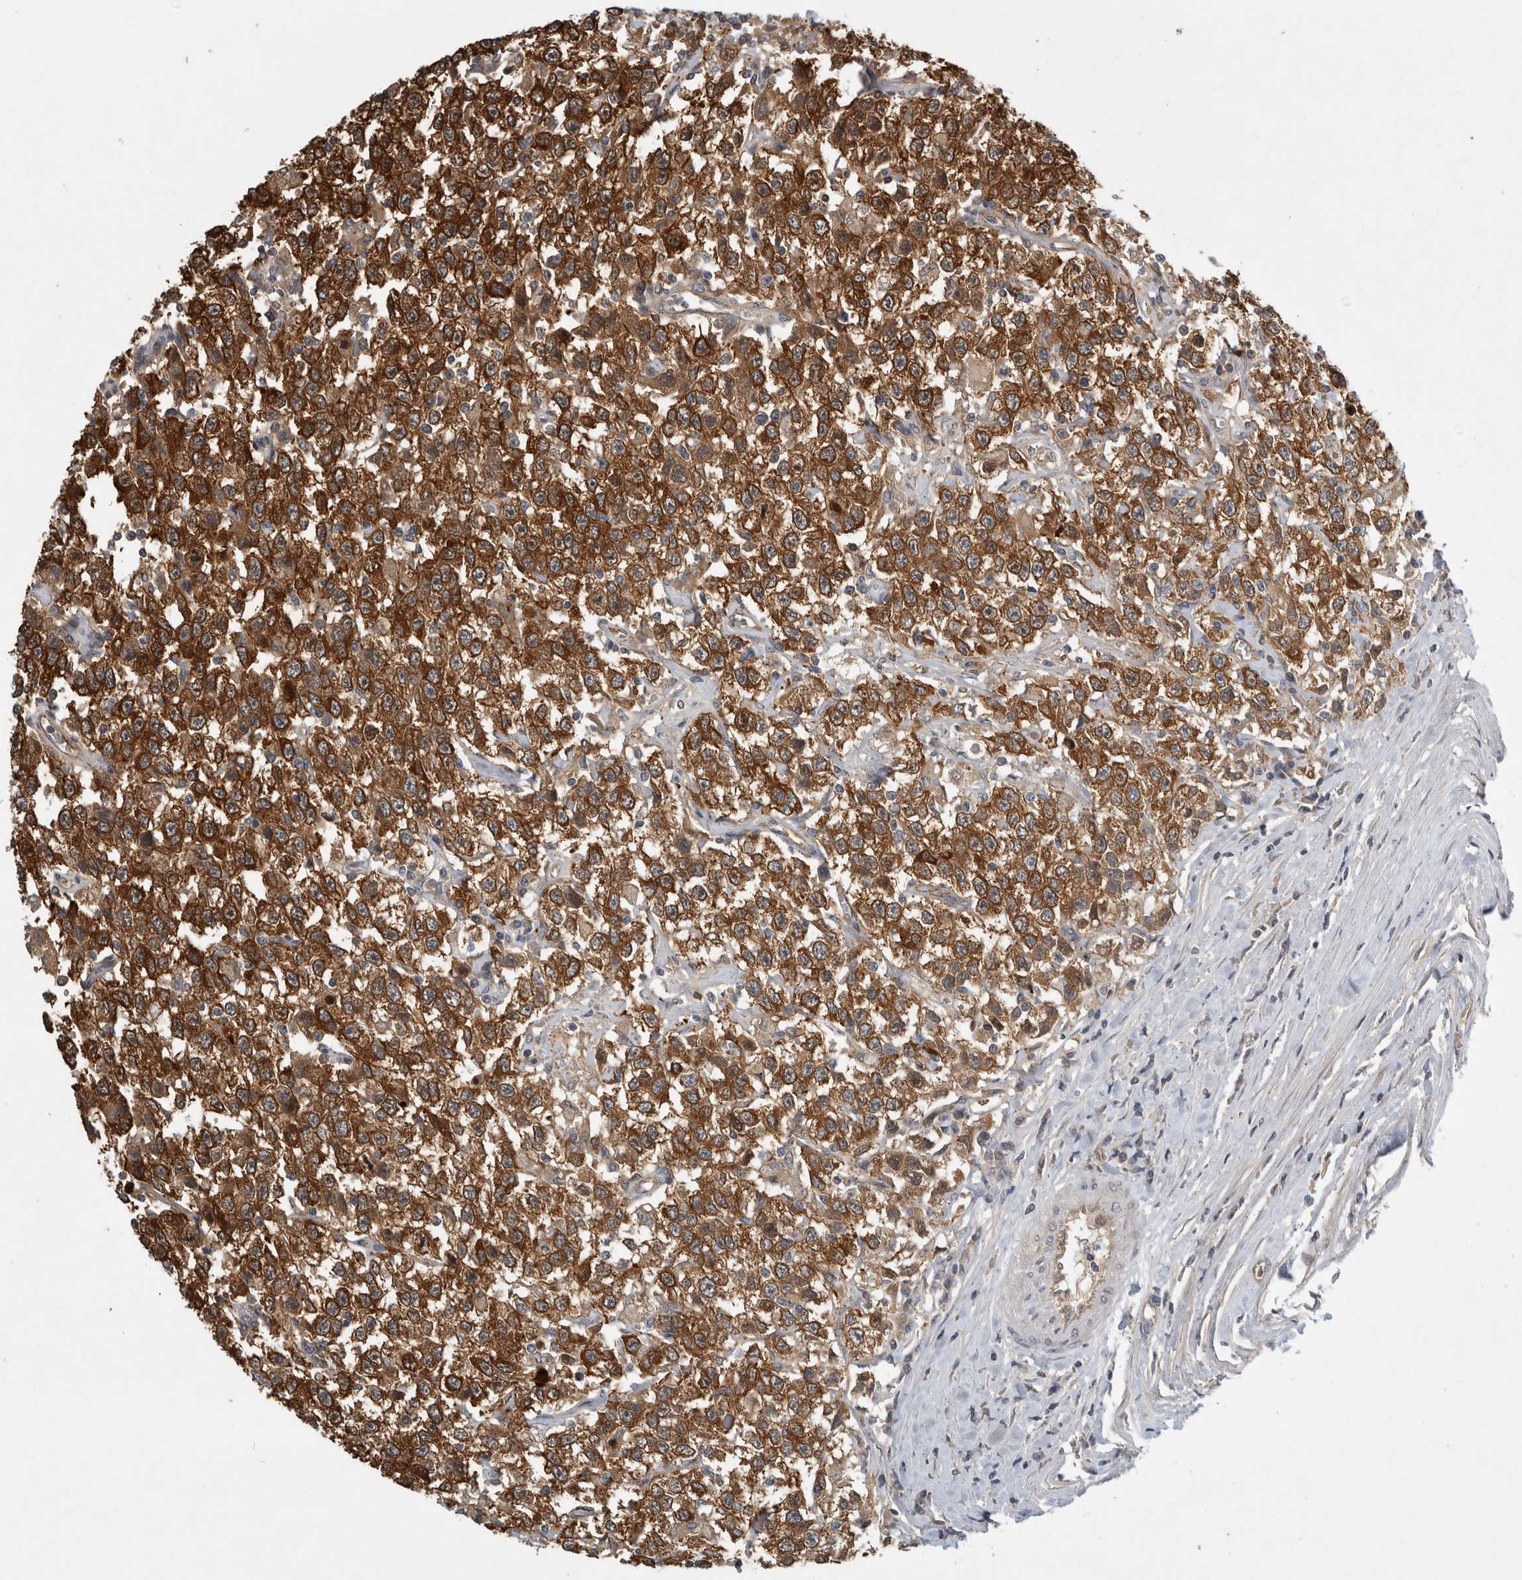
{"staining": {"intensity": "strong", "quantity": ">75%", "location": "cytoplasmic/membranous"}, "tissue": "testis cancer", "cell_type": "Tumor cells", "image_type": "cancer", "snomed": [{"axis": "morphology", "description": "Seminoma, NOS"}, {"axis": "topography", "description": "Testis"}], "caption": "IHC (DAB) staining of testis cancer displays strong cytoplasmic/membranous protein positivity in approximately >75% of tumor cells.", "gene": "TRMT61B", "patient": {"sex": "male", "age": 41}}